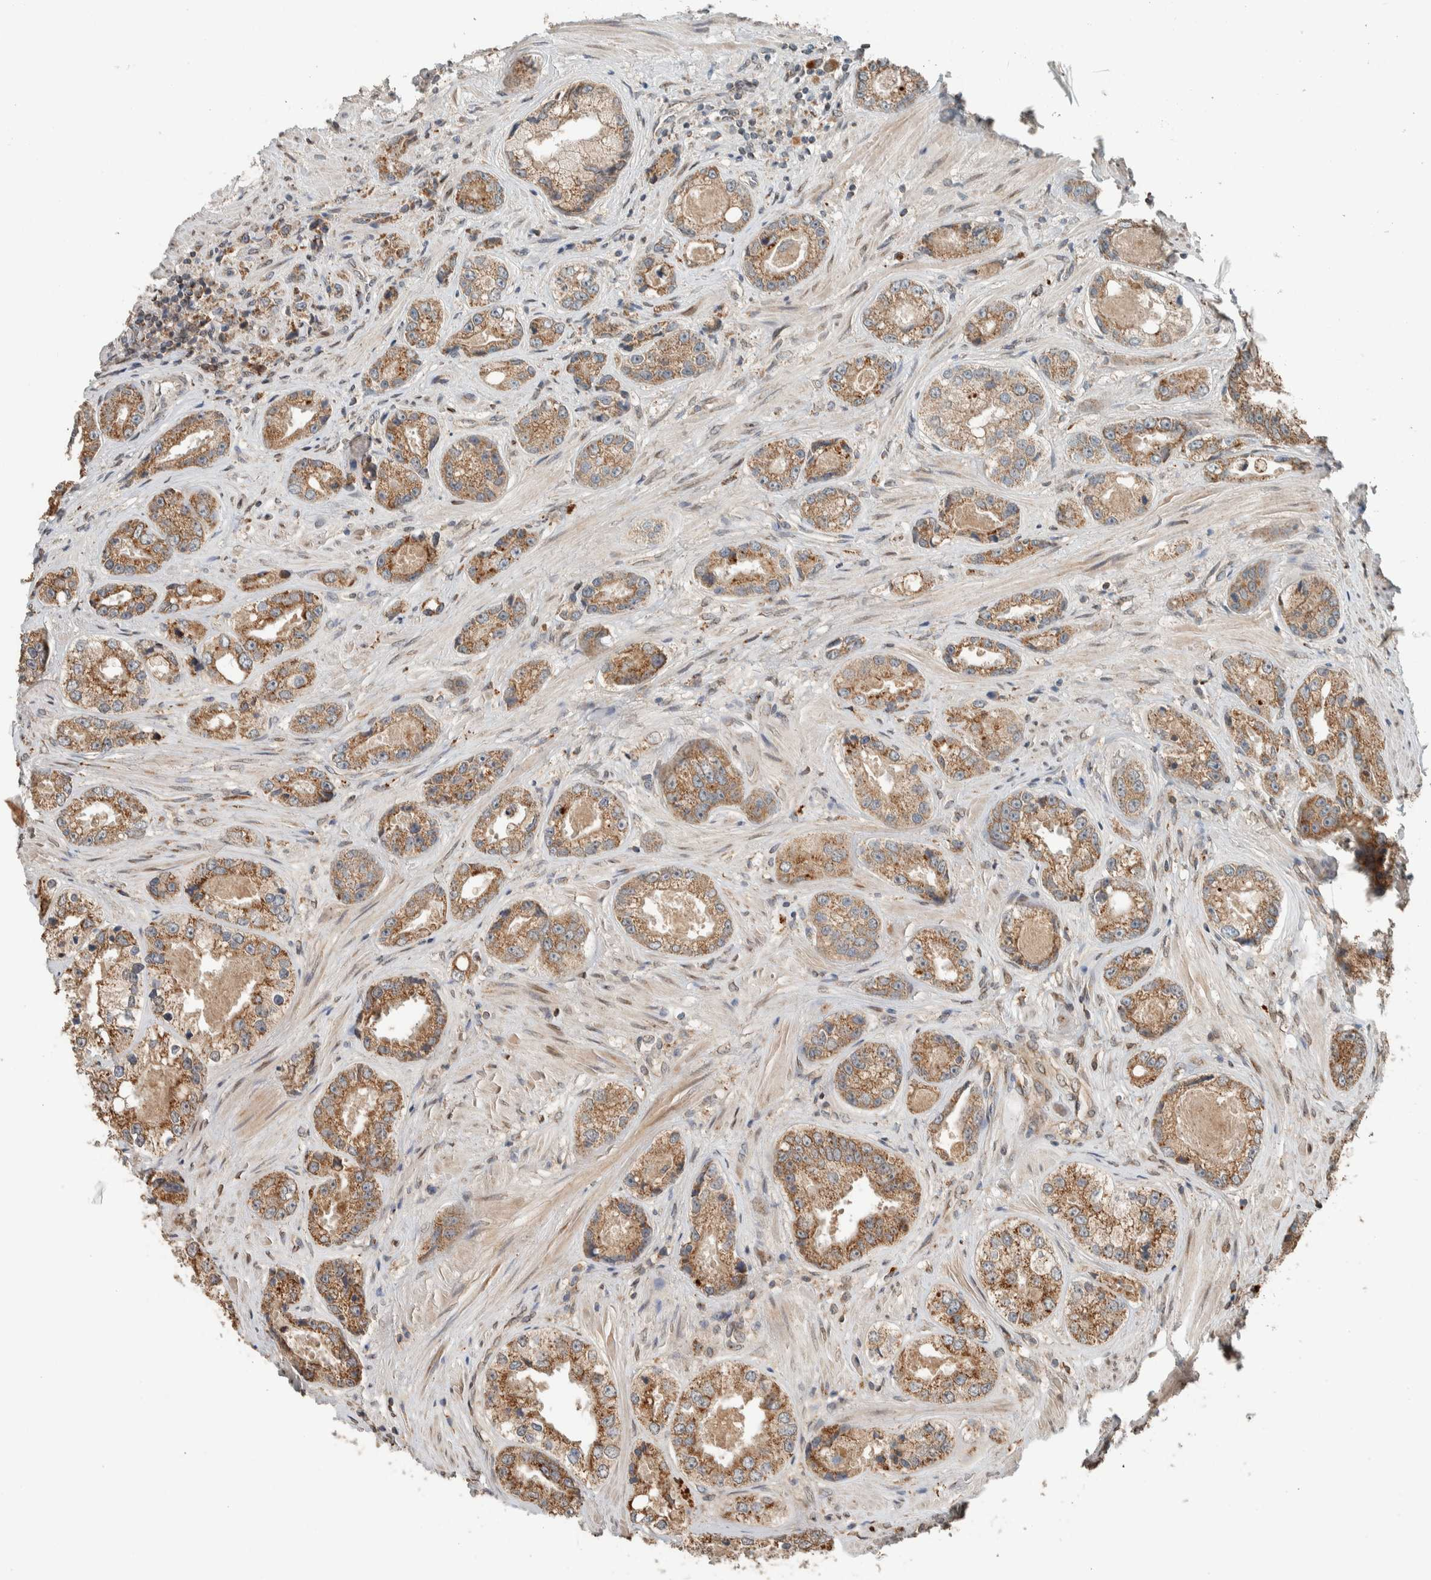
{"staining": {"intensity": "moderate", "quantity": ">75%", "location": "cytoplasmic/membranous"}, "tissue": "prostate cancer", "cell_type": "Tumor cells", "image_type": "cancer", "snomed": [{"axis": "morphology", "description": "Adenocarcinoma, High grade"}, {"axis": "topography", "description": "Prostate"}], "caption": "An image of human adenocarcinoma (high-grade) (prostate) stained for a protein demonstrates moderate cytoplasmic/membranous brown staining in tumor cells.", "gene": "NBR1", "patient": {"sex": "male", "age": 61}}